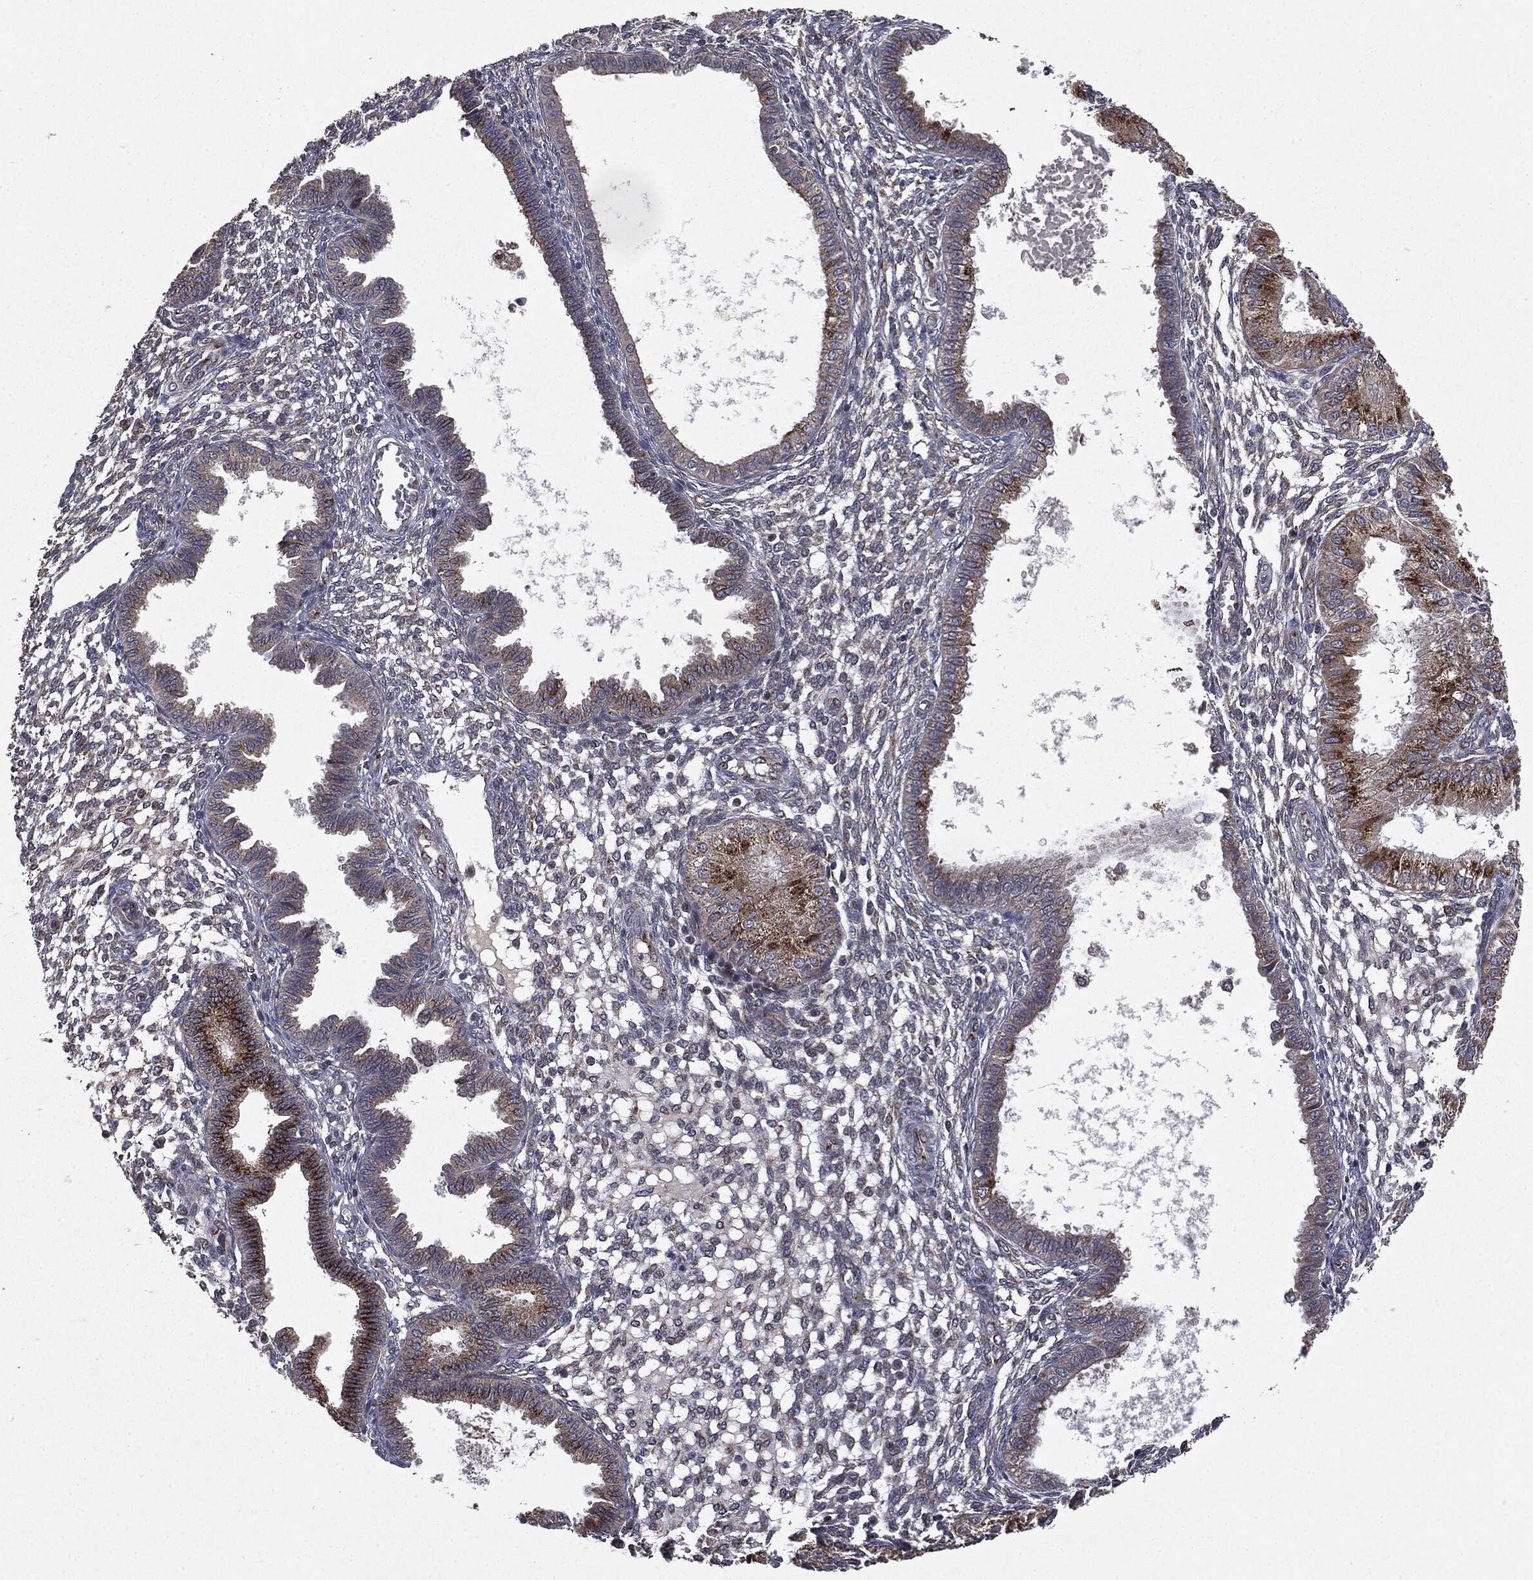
{"staining": {"intensity": "moderate", "quantity": "<25%", "location": "cytoplasmic/membranous"}, "tissue": "endometrium", "cell_type": "Cells in endometrial stroma", "image_type": "normal", "snomed": [{"axis": "morphology", "description": "Normal tissue, NOS"}, {"axis": "topography", "description": "Endometrium"}], "caption": "Benign endometrium exhibits moderate cytoplasmic/membranous positivity in about <25% of cells in endometrial stroma The staining was performed using DAB to visualize the protein expression in brown, while the nuclei were stained in blue with hematoxylin (Magnification: 20x)..", "gene": "PLPPR2", "patient": {"sex": "female", "age": 43}}